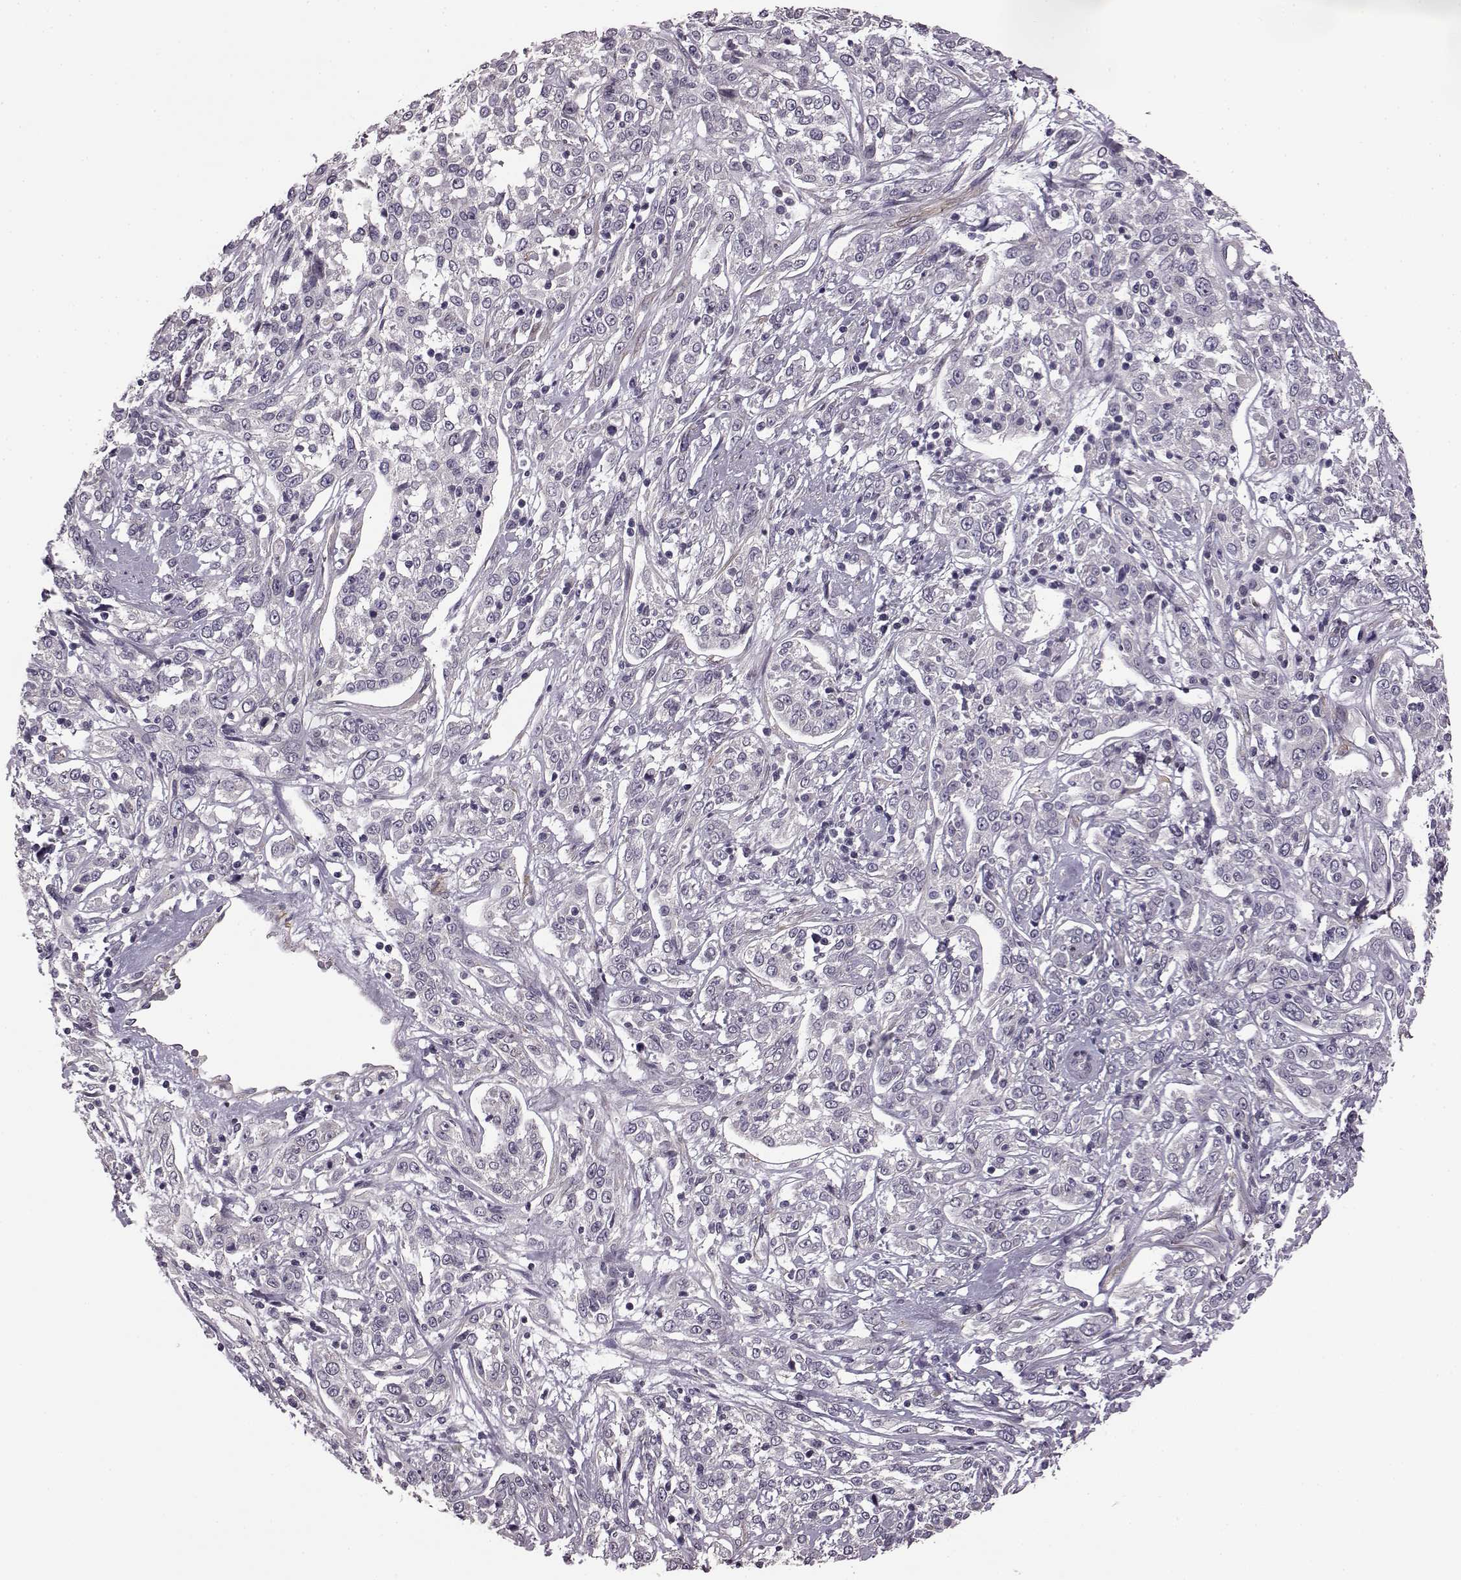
{"staining": {"intensity": "negative", "quantity": "none", "location": "none"}, "tissue": "cervical cancer", "cell_type": "Tumor cells", "image_type": "cancer", "snomed": [{"axis": "morphology", "description": "Adenocarcinoma, NOS"}, {"axis": "topography", "description": "Cervix"}], "caption": "Immunohistochemical staining of cervical adenocarcinoma exhibits no significant expression in tumor cells.", "gene": "GRK1", "patient": {"sex": "female", "age": 40}}